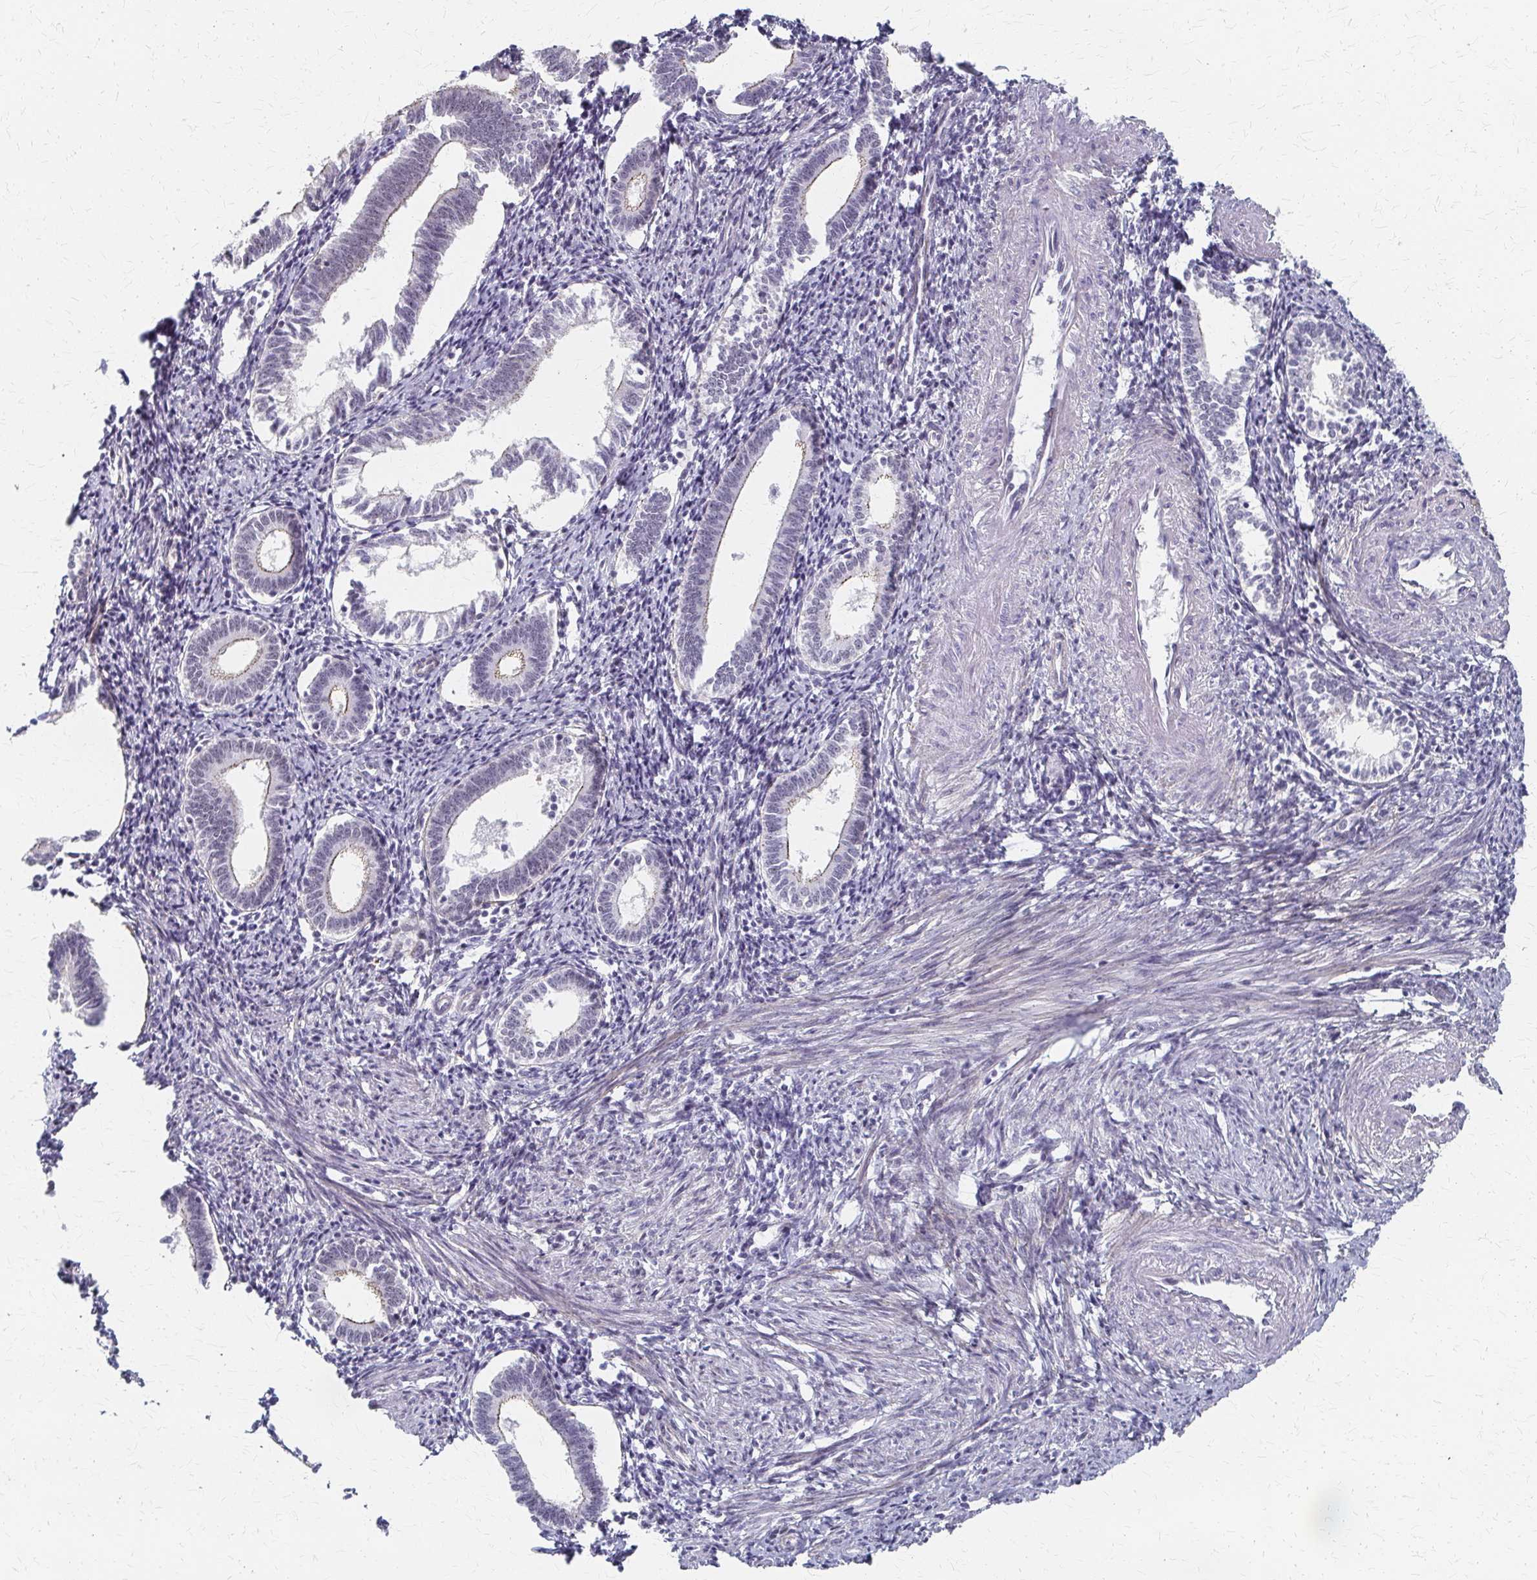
{"staining": {"intensity": "negative", "quantity": "none", "location": "none"}, "tissue": "endometrium", "cell_type": "Cells in endometrial stroma", "image_type": "normal", "snomed": [{"axis": "morphology", "description": "Normal tissue, NOS"}, {"axis": "topography", "description": "Endometrium"}], "caption": "Immunohistochemistry of unremarkable endometrium demonstrates no expression in cells in endometrial stroma.", "gene": "PES1", "patient": {"sex": "female", "age": 41}}